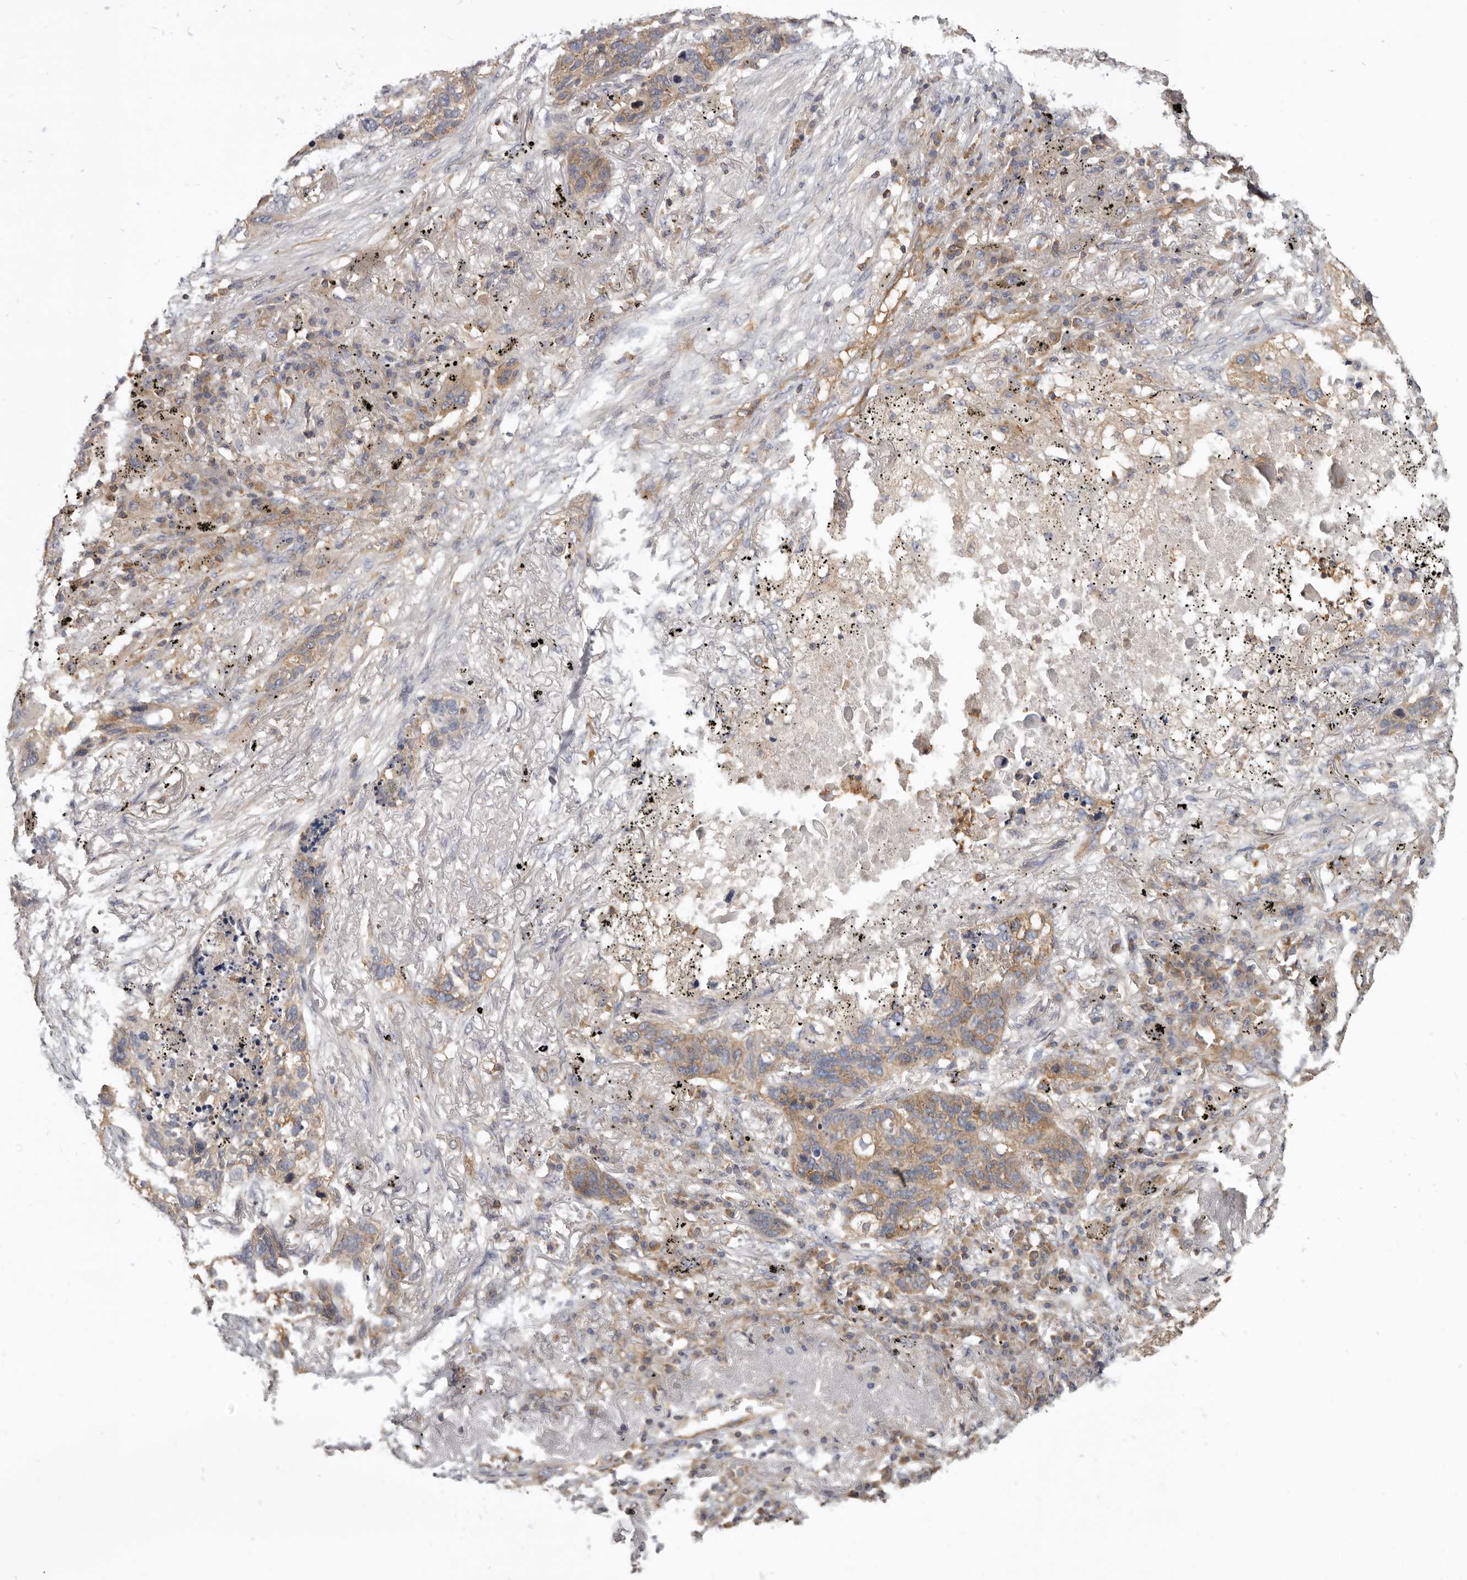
{"staining": {"intensity": "weak", "quantity": ">75%", "location": "cytoplasmic/membranous"}, "tissue": "lung cancer", "cell_type": "Tumor cells", "image_type": "cancer", "snomed": [{"axis": "morphology", "description": "Squamous cell carcinoma, NOS"}, {"axis": "topography", "description": "Lung"}], "caption": "A micrograph of lung cancer stained for a protein reveals weak cytoplasmic/membranous brown staining in tumor cells. The protein is shown in brown color, while the nuclei are stained blue.", "gene": "CBL", "patient": {"sex": "female", "age": 63}}